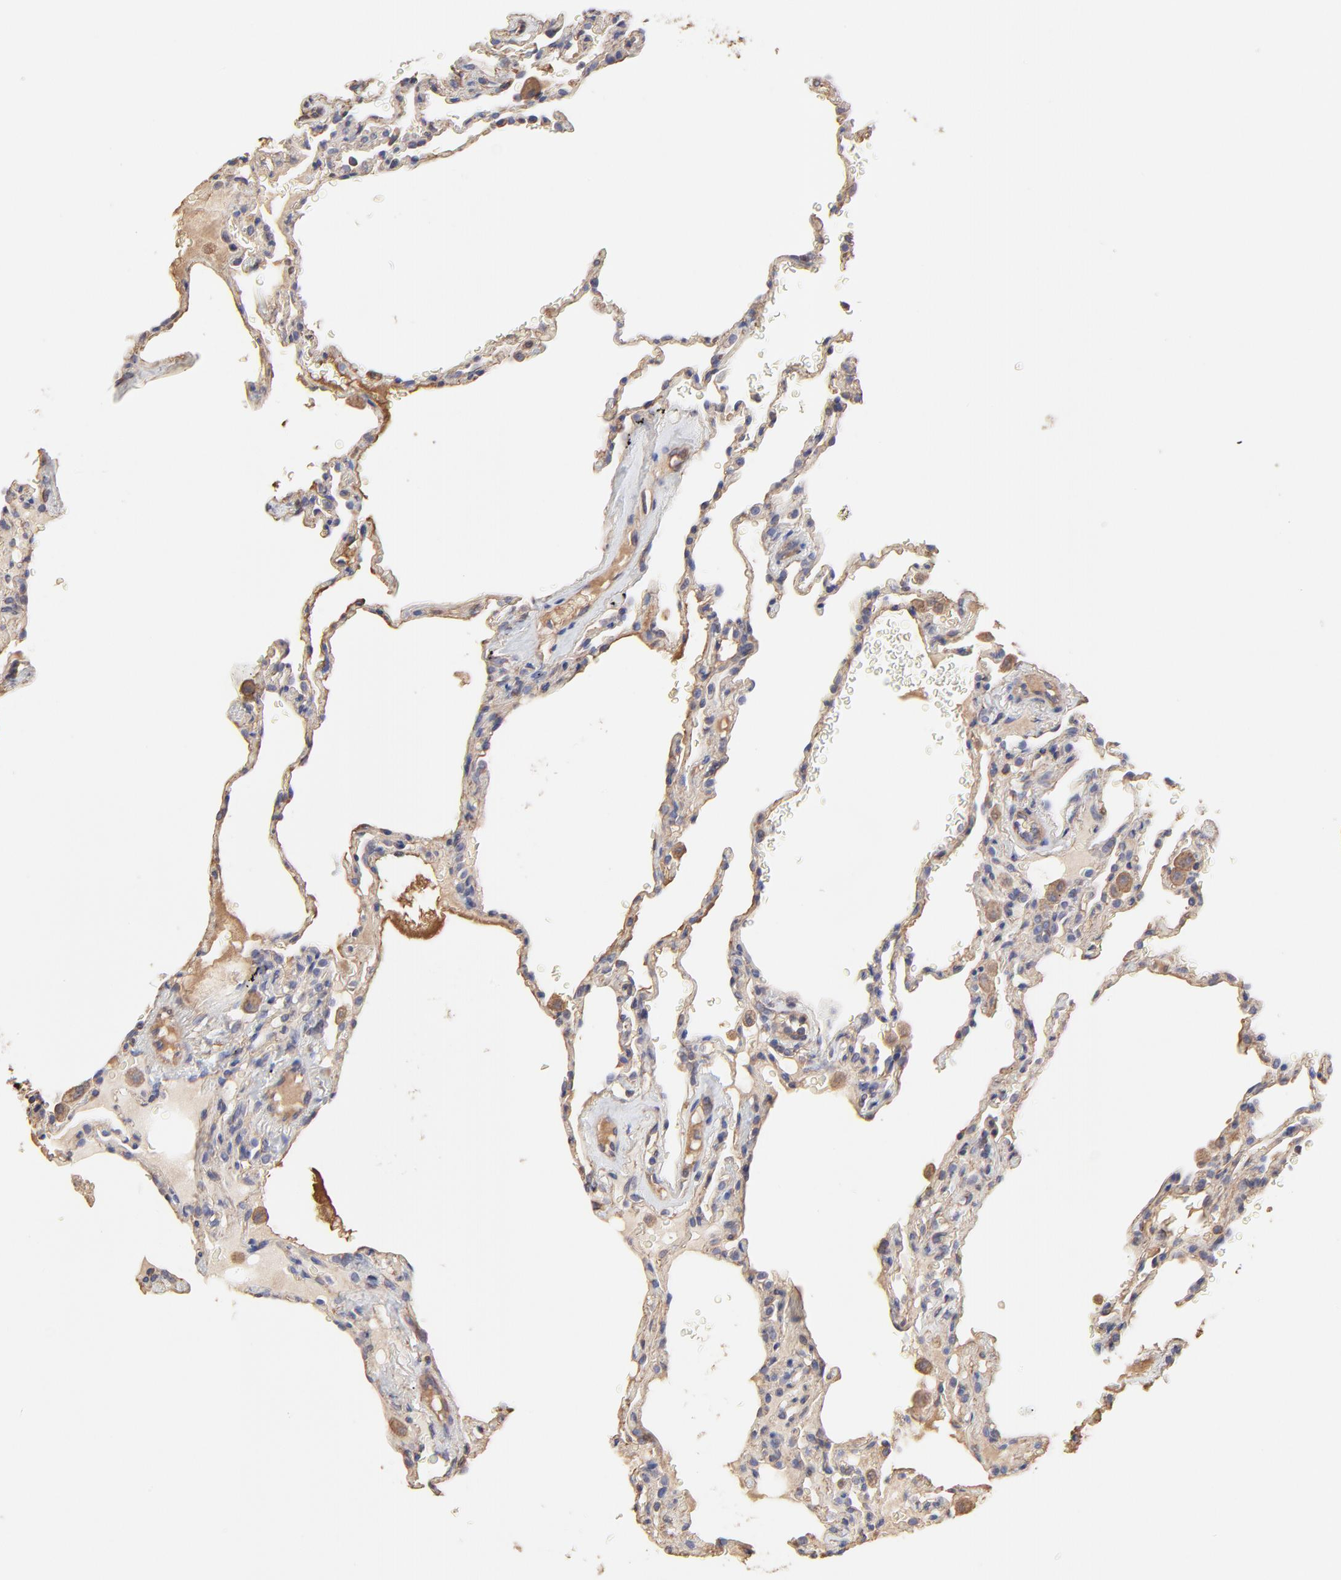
{"staining": {"intensity": "weak", "quantity": "<25%", "location": "cytoplasmic/membranous"}, "tissue": "lung", "cell_type": "Alveolar cells", "image_type": "normal", "snomed": [{"axis": "morphology", "description": "Normal tissue, NOS"}, {"axis": "topography", "description": "Lung"}], "caption": "A high-resolution photomicrograph shows immunohistochemistry staining of benign lung, which exhibits no significant expression in alveolar cells.", "gene": "LRCH2", "patient": {"sex": "male", "age": 59}}